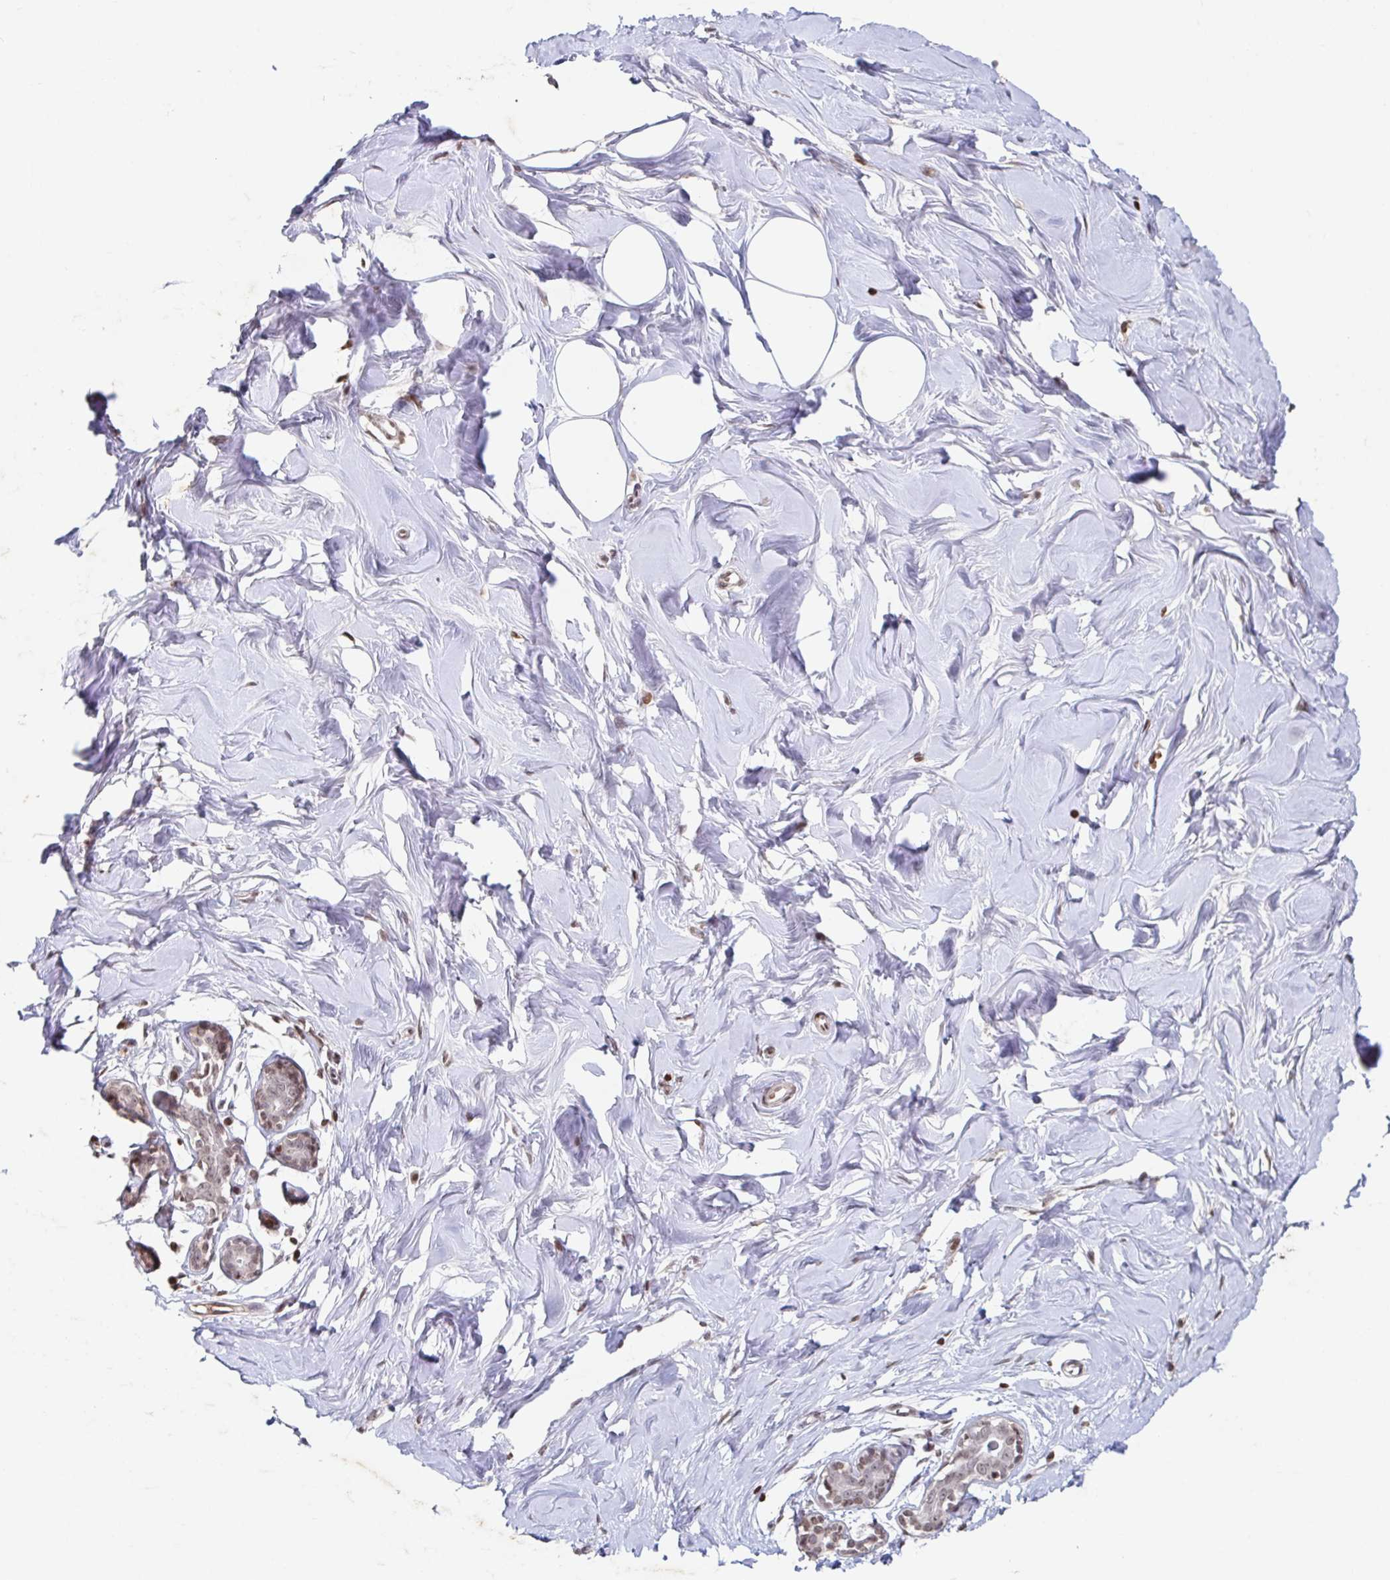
{"staining": {"intensity": "negative", "quantity": "none", "location": "none"}, "tissue": "breast", "cell_type": "Adipocytes", "image_type": "normal", "snomed": [{"axis": "morphology", "description": "Normal tissue, NOS"}, {"axis": "topography", "description": "Breast"}], "caption": "This is an immunohistochemistry micrograph of normal breast. There is no staining in adipocytes.", "gene": "C19orf53", "patient": {"sex": "female", "age": 27}}